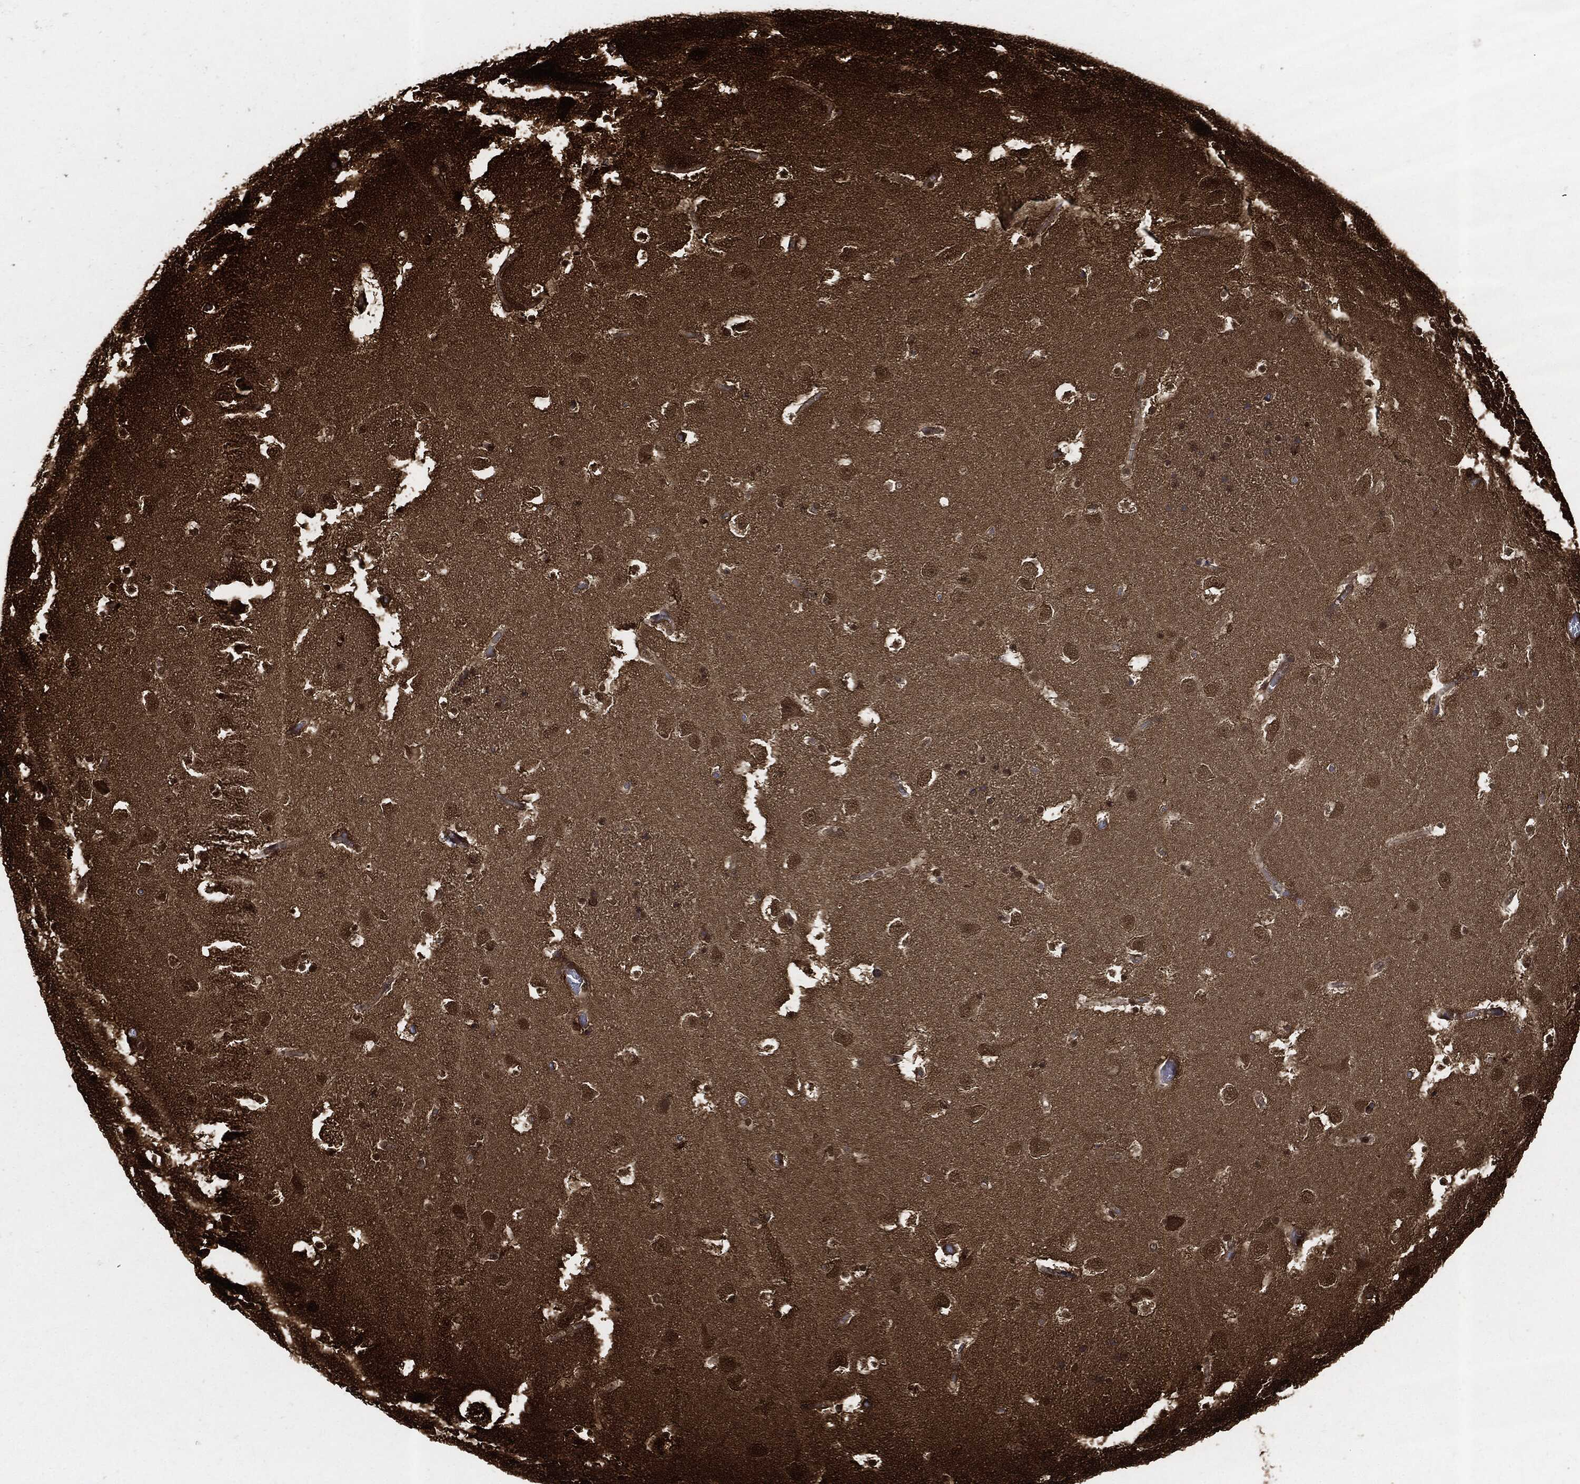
{"staining": {"intensity": "moderate", "quantity": "<25%", "location": "cytoplasmic/membranous,nuclear"}, "tissue": "caudate", "cell_type": "Glial cells", "image_type": "normal", "snomed": [{"axis": "morphology", "description": "Normal tissue, NOS"}, {"axis": "topography", "description": "Lateral ventricle wall"}], "caption": "The micrograph displays a brown stain indicating the presence of a protein in the cytoplasmic/membranous,nuclear of glial cells in caudate.", "gene": "YWHAB", "patient": {"sex": "female", "age": 42}}